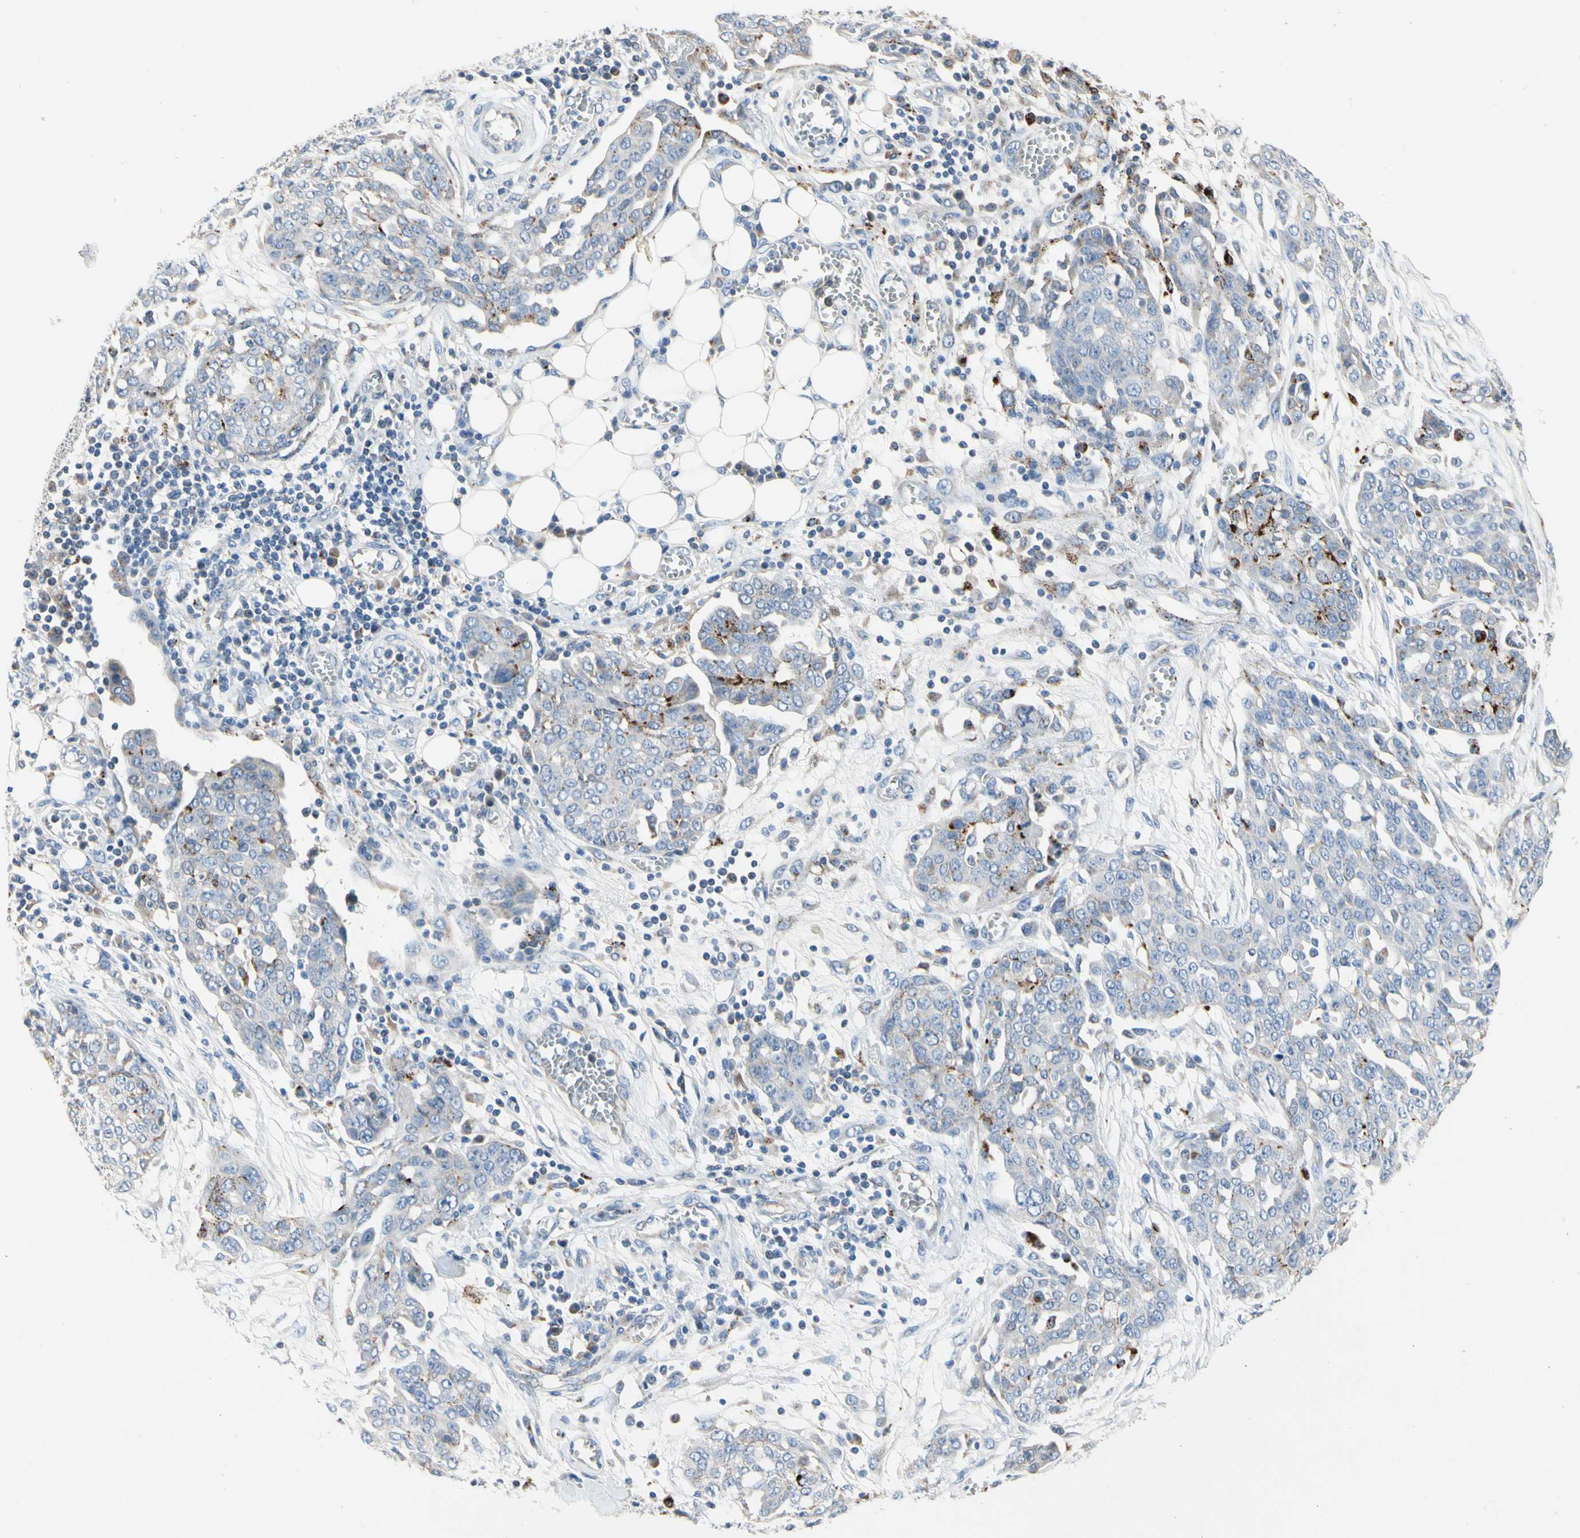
{"staining": {"intensity": "moderate", "quantity": "<25%", "location": "cytoplasmic/membranous"}, "tissue": "ovarian cancer", "cell_type": "Tumor cells", "image_type": "cancer", "snomed": [{"axis": "morphology", "description": "Cystadenocarcinoma, serous, NOS"}, {"axis": "topography", "description": "Soft tissue"}, {"axis": "topography", "description": "Ovary"}], "caption": "Serous cystadenocarcinoma (ovarian) was stained to show a protein in brown. There is low levels of moderate cytoplasmic/membranous expression in about <25% of tumor cells. (Brightfield microscopy of DAB IHC at high magnification).", "gene": "RETSAT", "patient": {"sex": "female", "age": 57}}